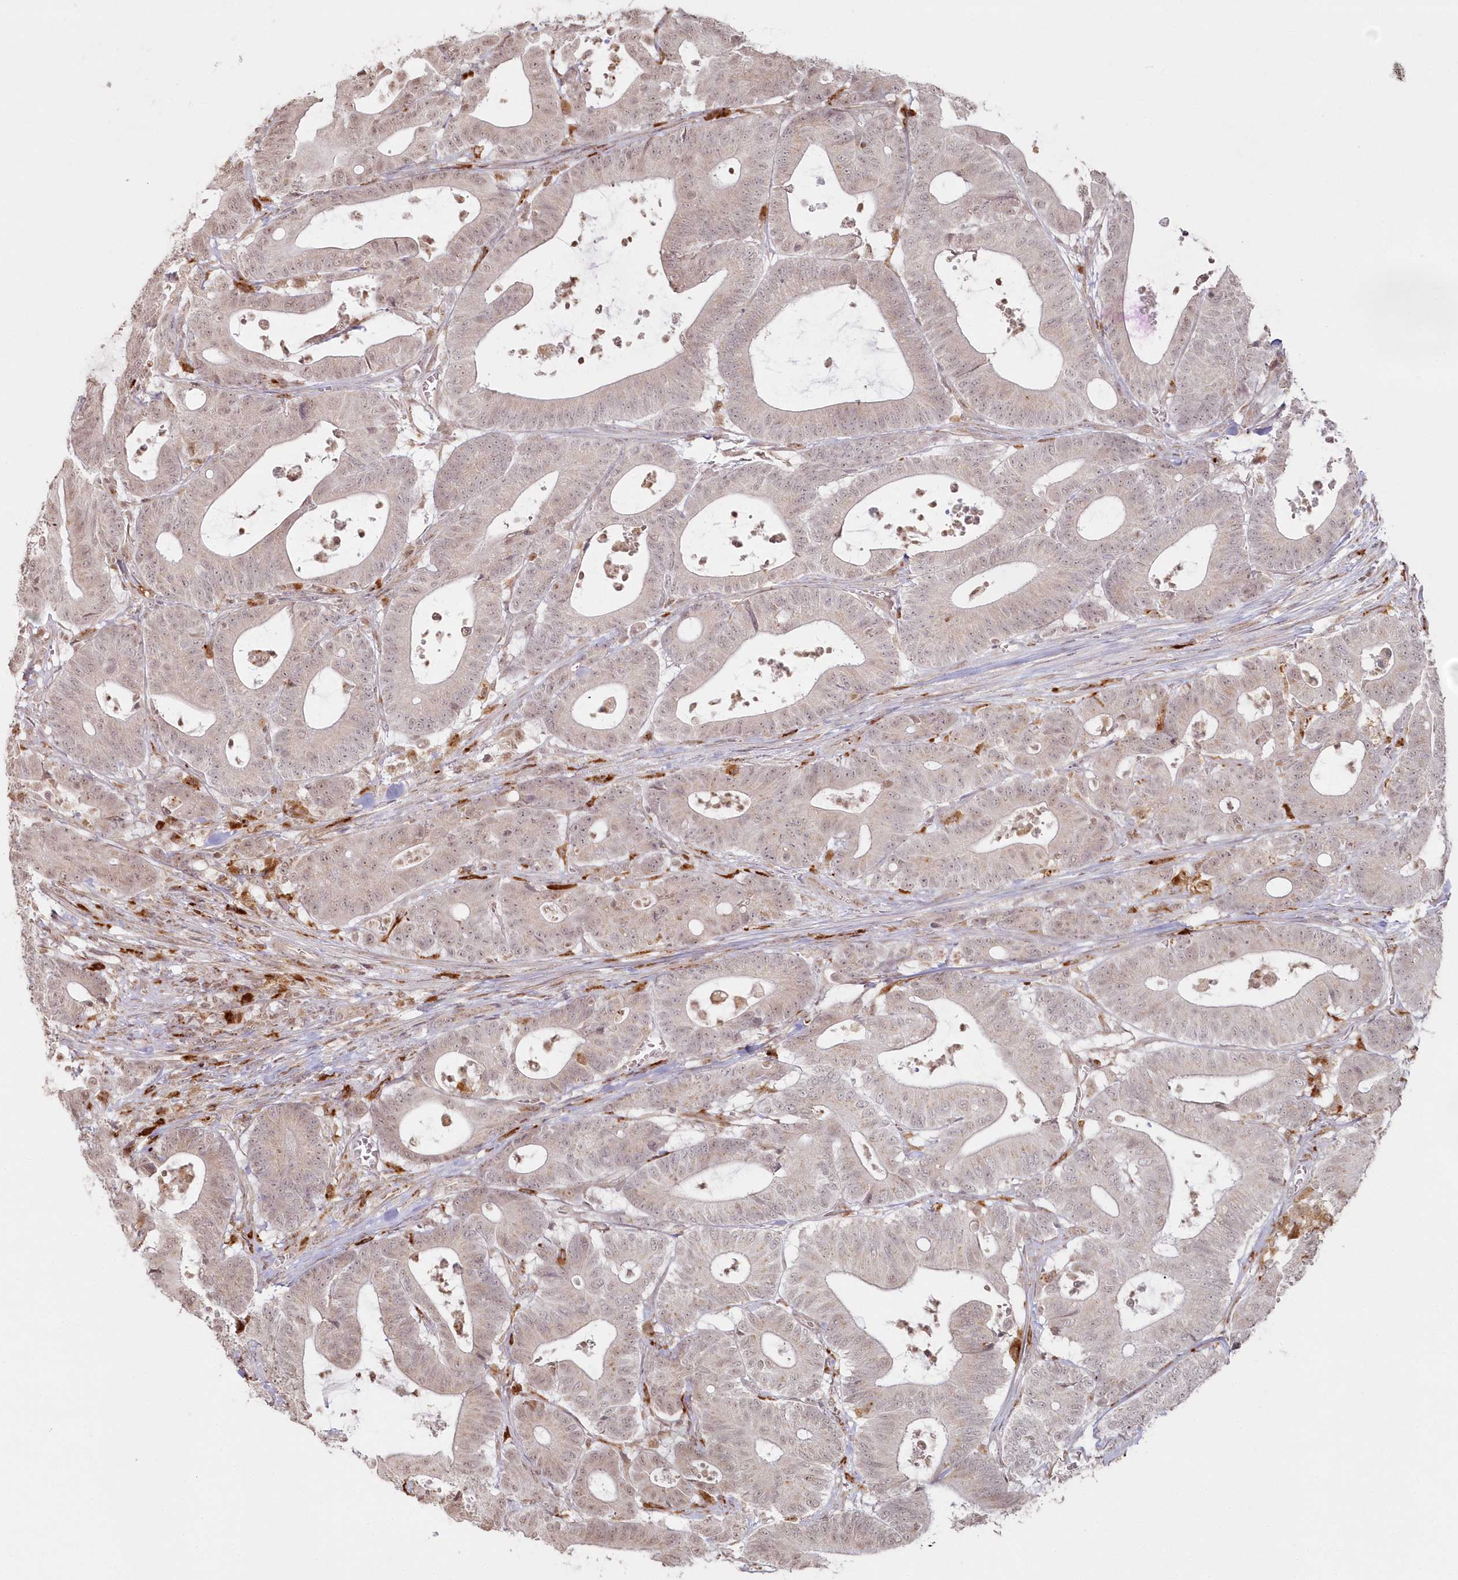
{"staining": {"intensity": "weak", "quantity": "<25%", "location": "nuclear"}, "tissue": "colorectal cancer", "cell_type": "Tumor cells", "image_type": "cancer", "snomed": [{"axis": "morphology", "description": "Adenocarcinoma, NOS"}, {"axis": "topography", "description": "Colon"}], "caption": "Adenocarcinoma (colorectal) stained for a protein using immunohistochemistry displays no staining tumor cells.", "gene": "ARSB", "patient": {"sex": "female", "age": 84}}